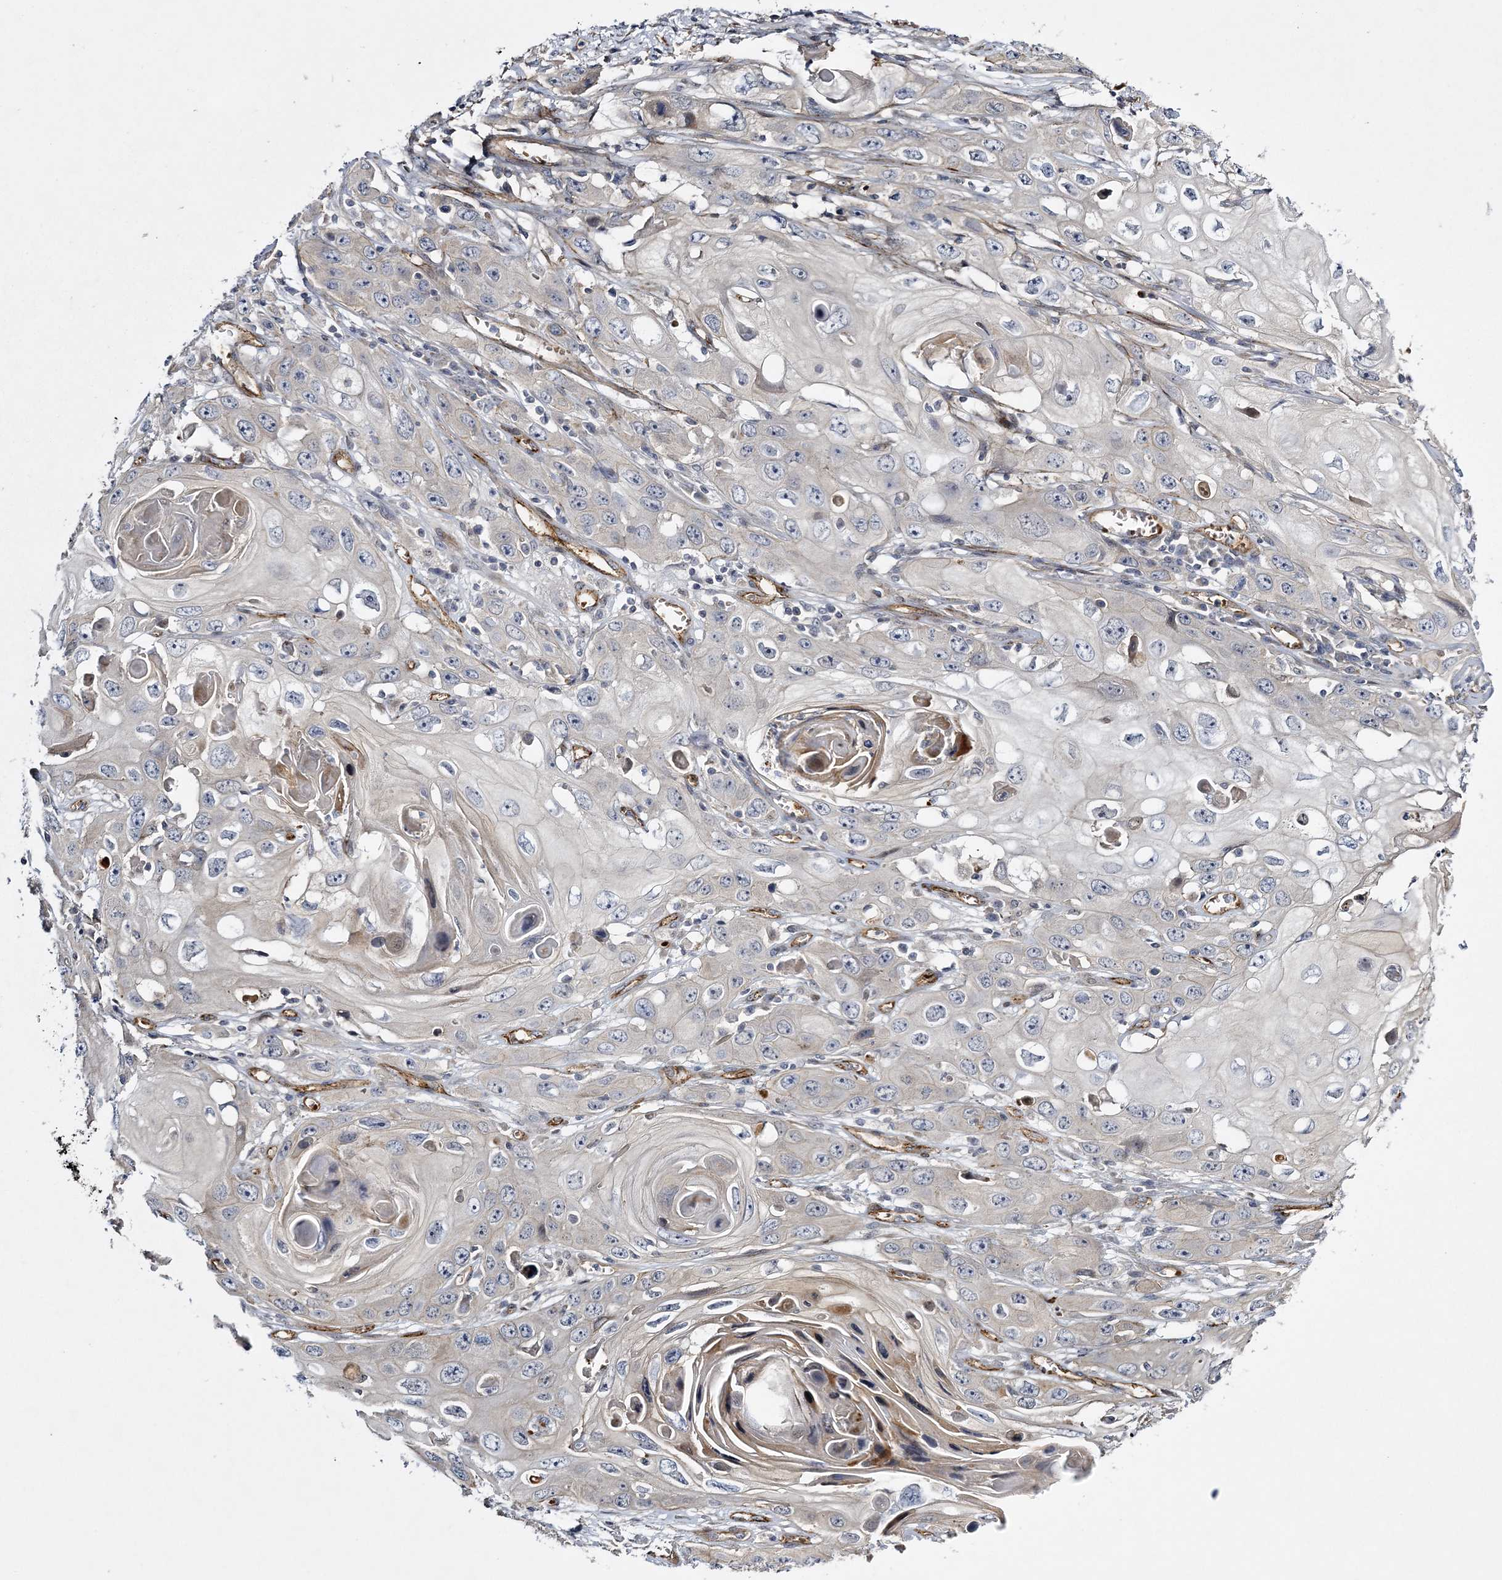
{"staining": {"intensity": "negative", "quantity": "none", "location": "none"}, "tissue": "skin cancer", "cell_type": "Tumor cells", "image_type": "cancer", "snomed": [{"axis": "morphology", "description": "Squamous cell carcinoma, NOS"}, {"axis": "topography", "description": "Skin"}], "caption": "Immunohistochemistry of skin squamous cell carcinoma demonstrates no positivity in tumor cells.", "gene": "CALN1", "patient": {"sex": "male", "age": 55}}